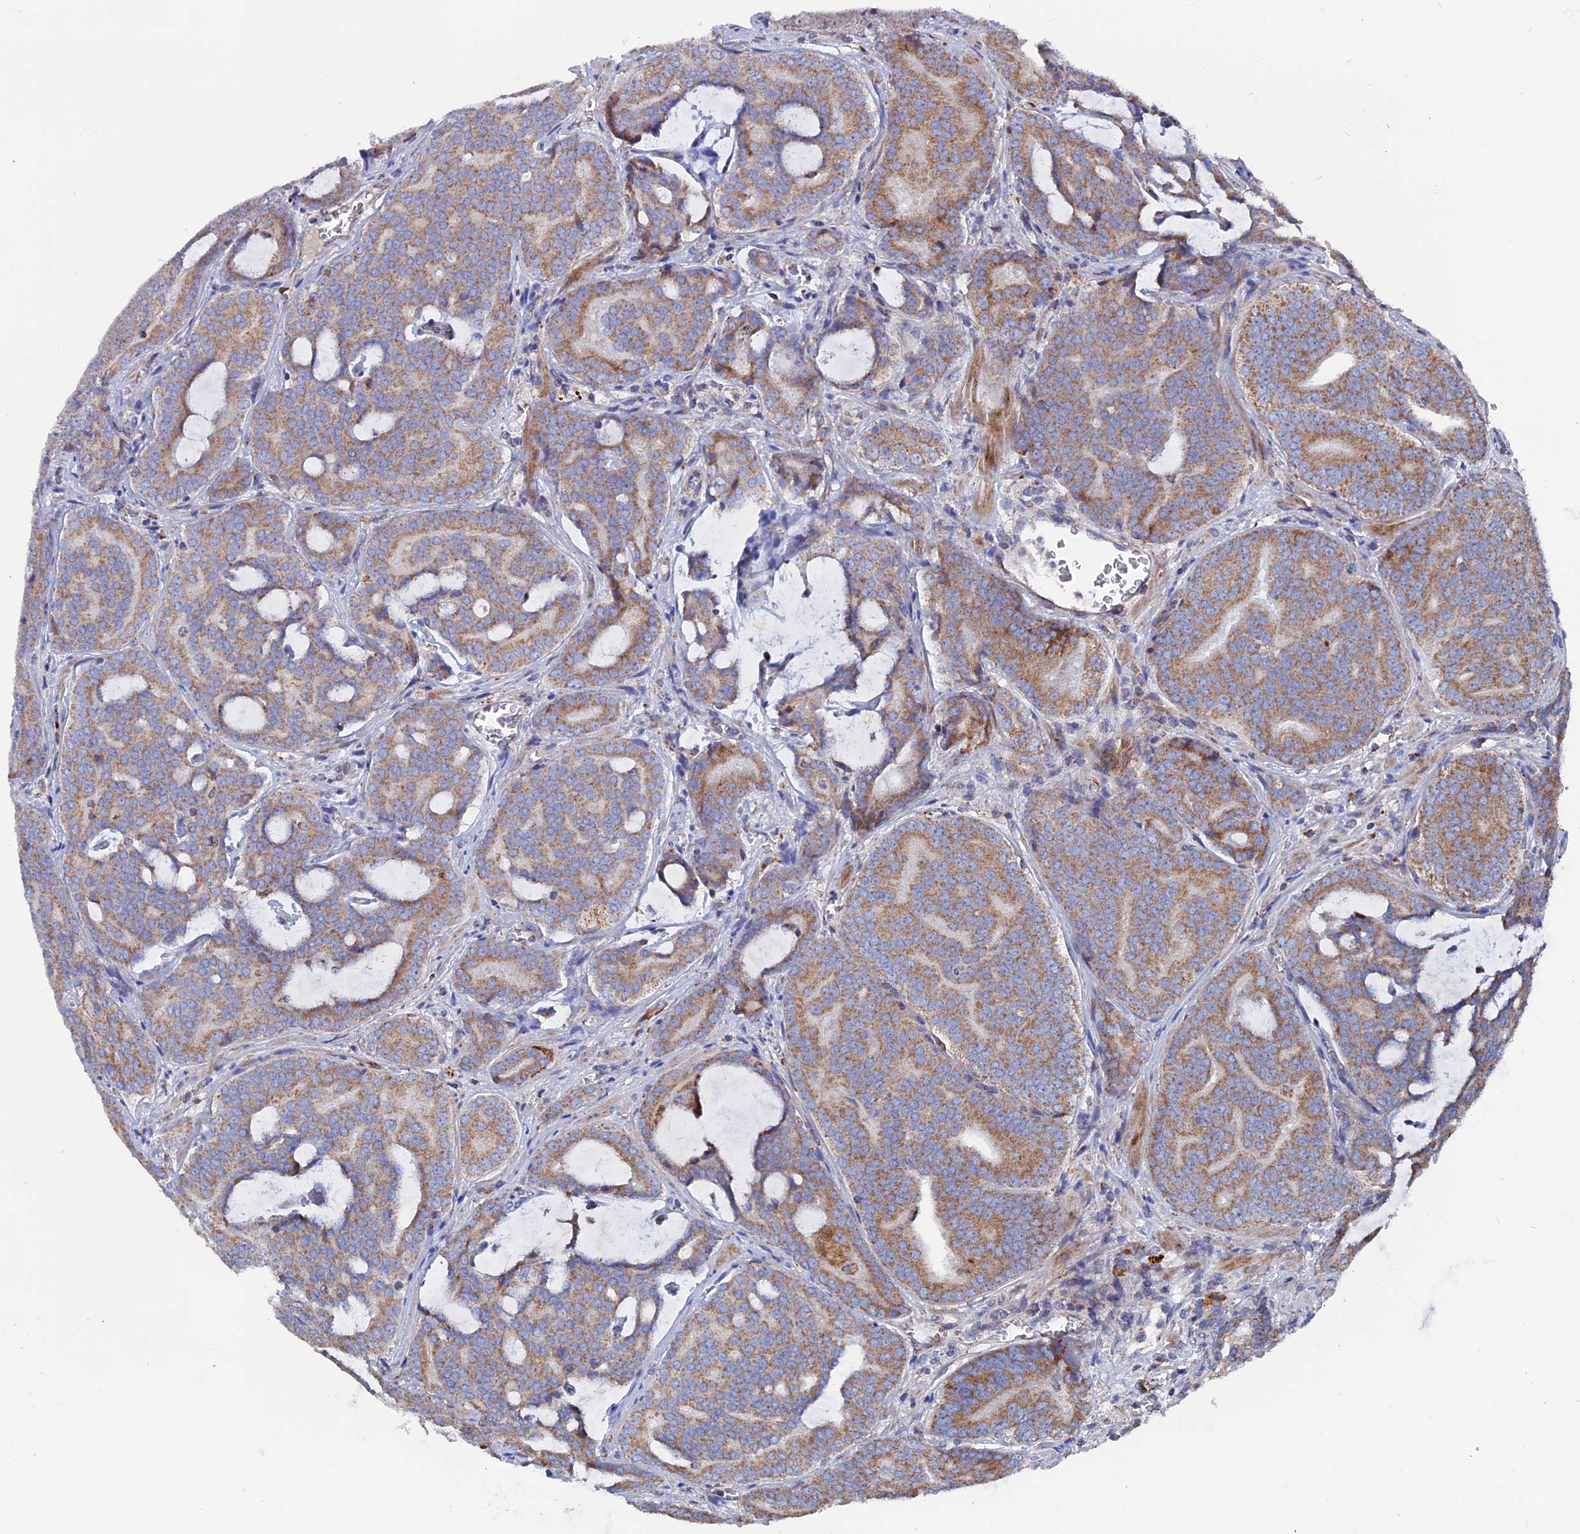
{"staining": {"intensity": "moderate", "quantity": ">75%", "location": "cytoplasmic/membranous"}, "tissue": "prostate cancer", "cell_type": "Tumor cells", "image_type": "cancer", "snomed": [{"axis": "morphology", "description": "Adenocarcinoma, High grade"}, {"axis": "topography", "description": "Prostate"}], "caption": "Prostate adenocarcinoma (high-grade) was stained to show a protein in brown. There is medium levels of moderate cytoplasmic/membranous positivity in about >75% of tumor cells. The protein is shown in brown color, while the nuclei are stained blue.", "gene": "TGFA", "patient": {"sex": "male", "age": 55}}